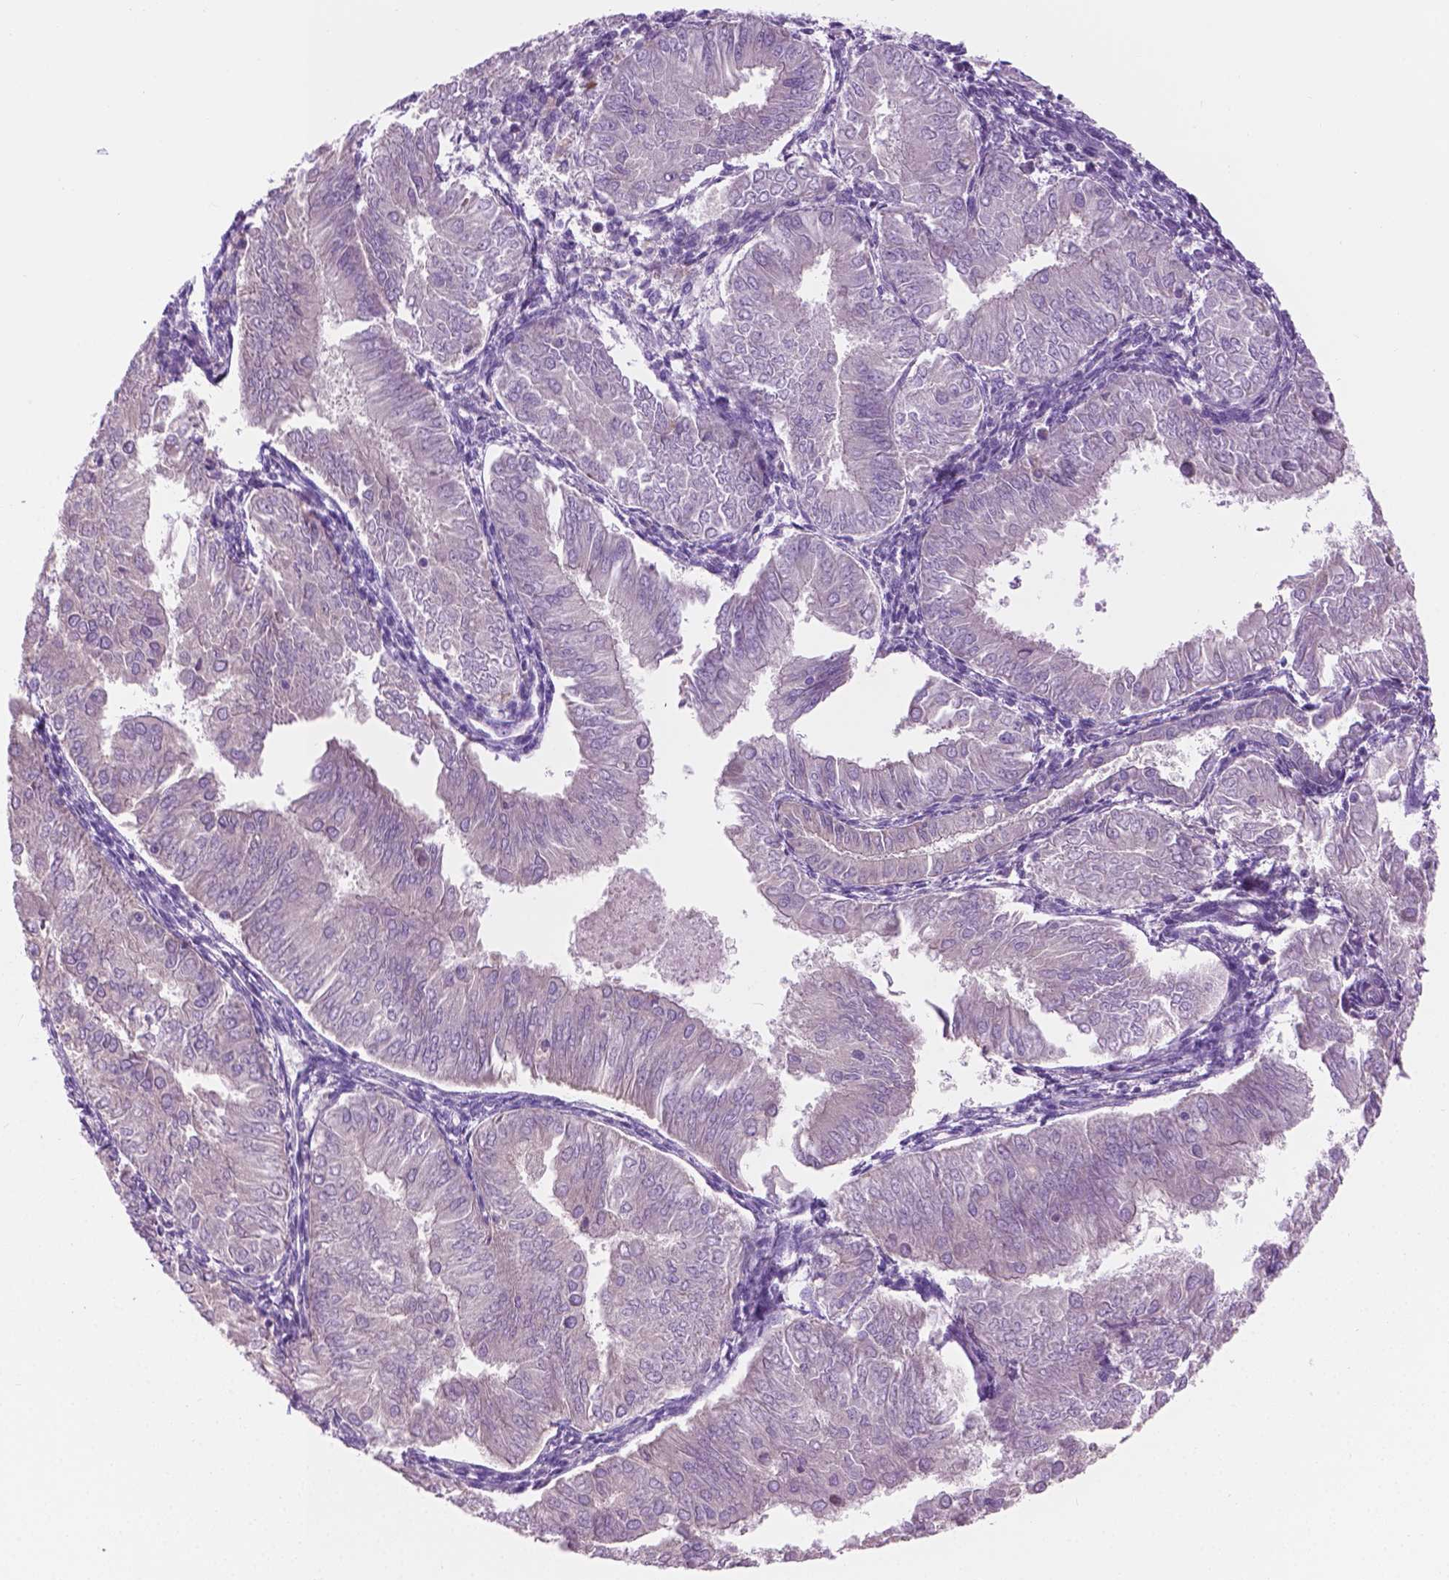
{"staining": {"intensity": "negative", "quantity": "none", "location": "none"}, "tissue": "endometrial cancer", "cell_type": "Tumor cells", "image_type": "cancer", "snomed": [{"axis": "morphology", "description": "Adenocarcinoma, NOS"}, {"axis": "topography", "description": "Endometrium"}], "caption": "High power microscopy micrograph of an immunohistochemistry (IHC) histopathology image of endometrial cancer (adenocarcinoma), revealing no significant expression in tumor cells.", "gene": "CDH7", "patient": {"sex": "female", "age": 53}}